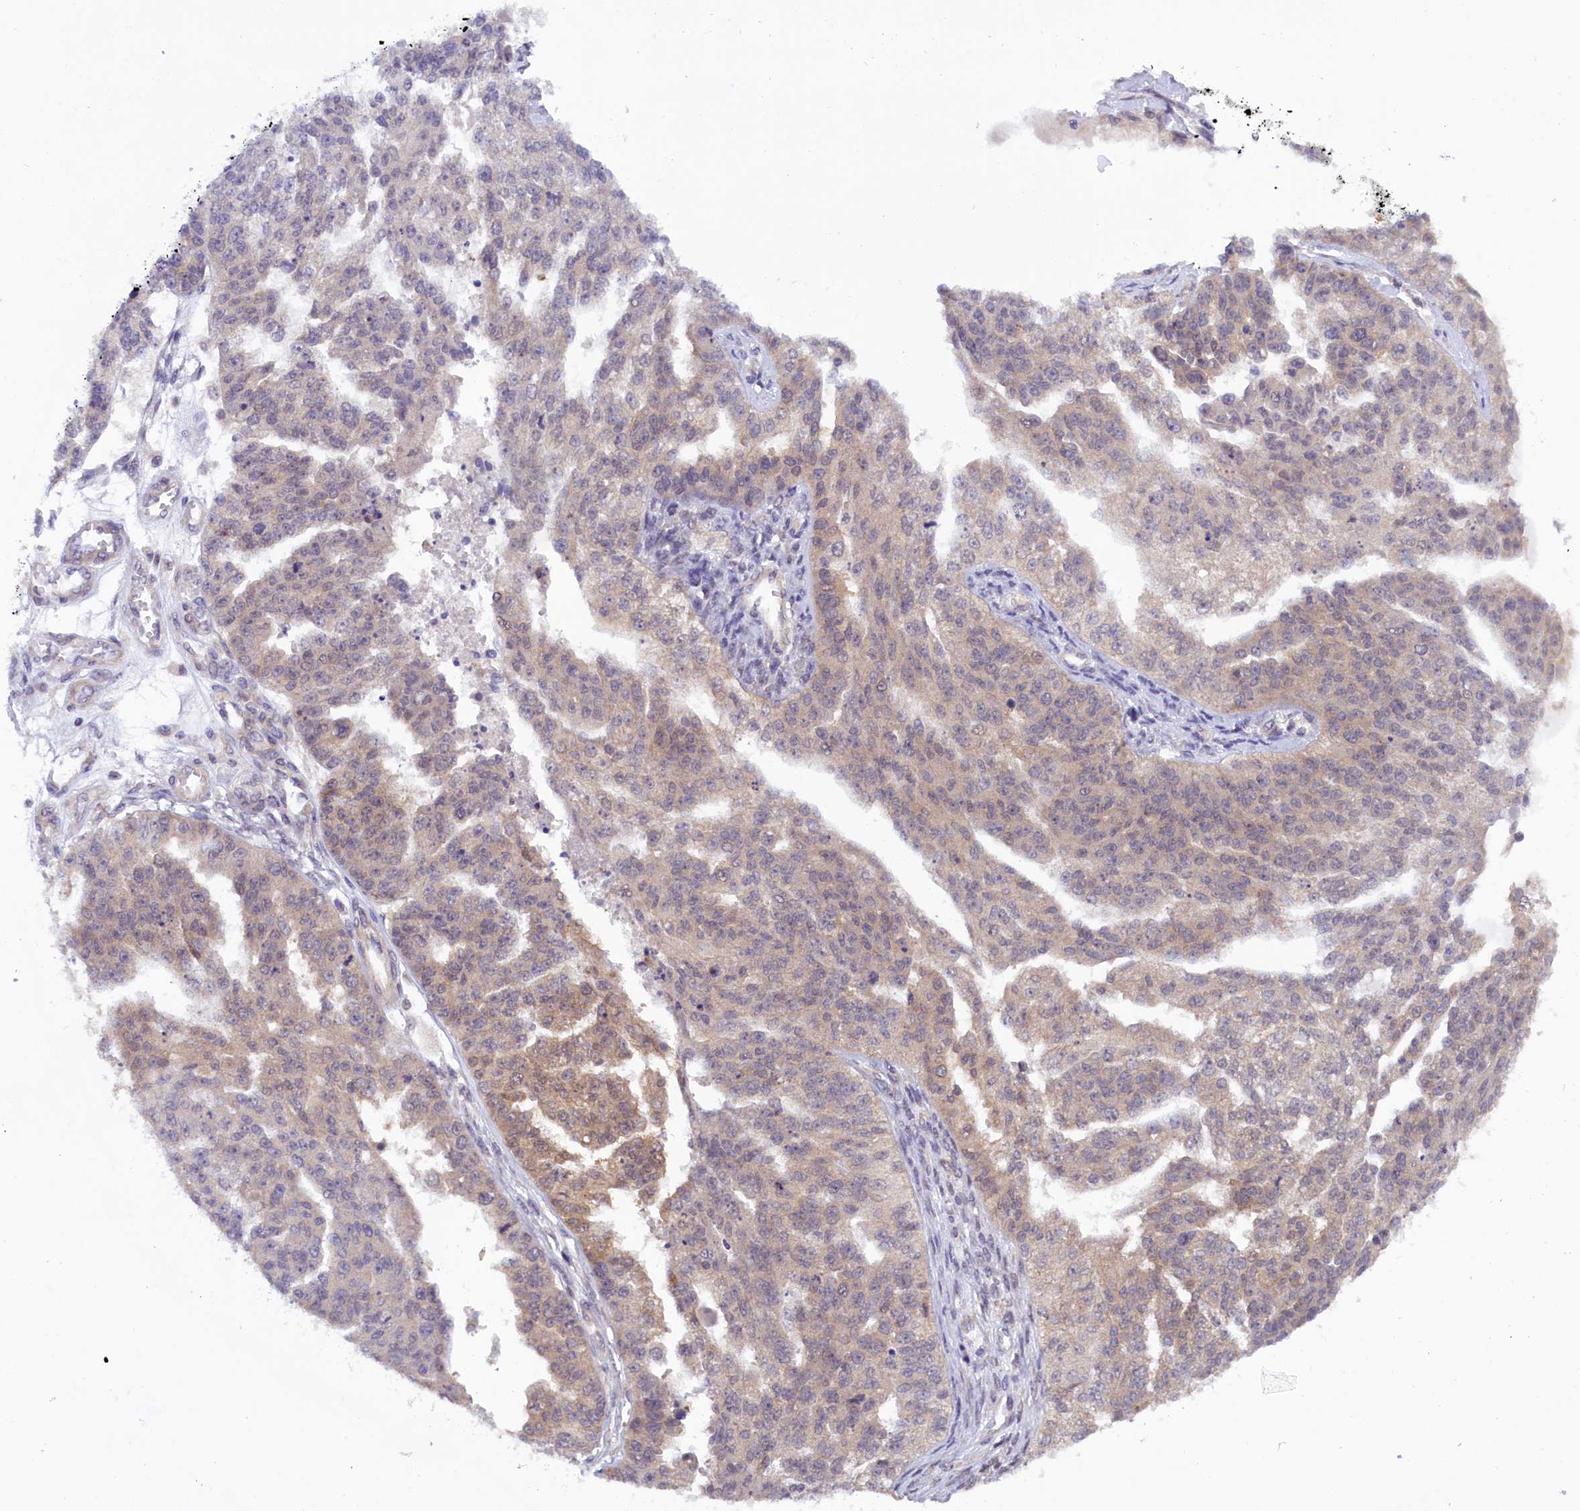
{"staining": {"intensity": "weak", "quantity": "25%-75%", "location": "cytoplasmic/membranous"}, "tissue": "ovarian cancer", "cell_type": "Tumor cells", "image_type": "cancer", "snomed": [{"axis": "morphology", "description": "Cystadenocarcinoma, serous, NOS"}, {"axis": "topography", "description": "Ovary"}], "caption": "Serous cystadenocarcinoma (ovarian) tissue displays weak cytoplasmic/membranous positivity in about 25%-75% of tumor cells, visualized by immunohistochemistry.", "gene": "TBCB", "patient": {"sex": "female", "age": 58}}